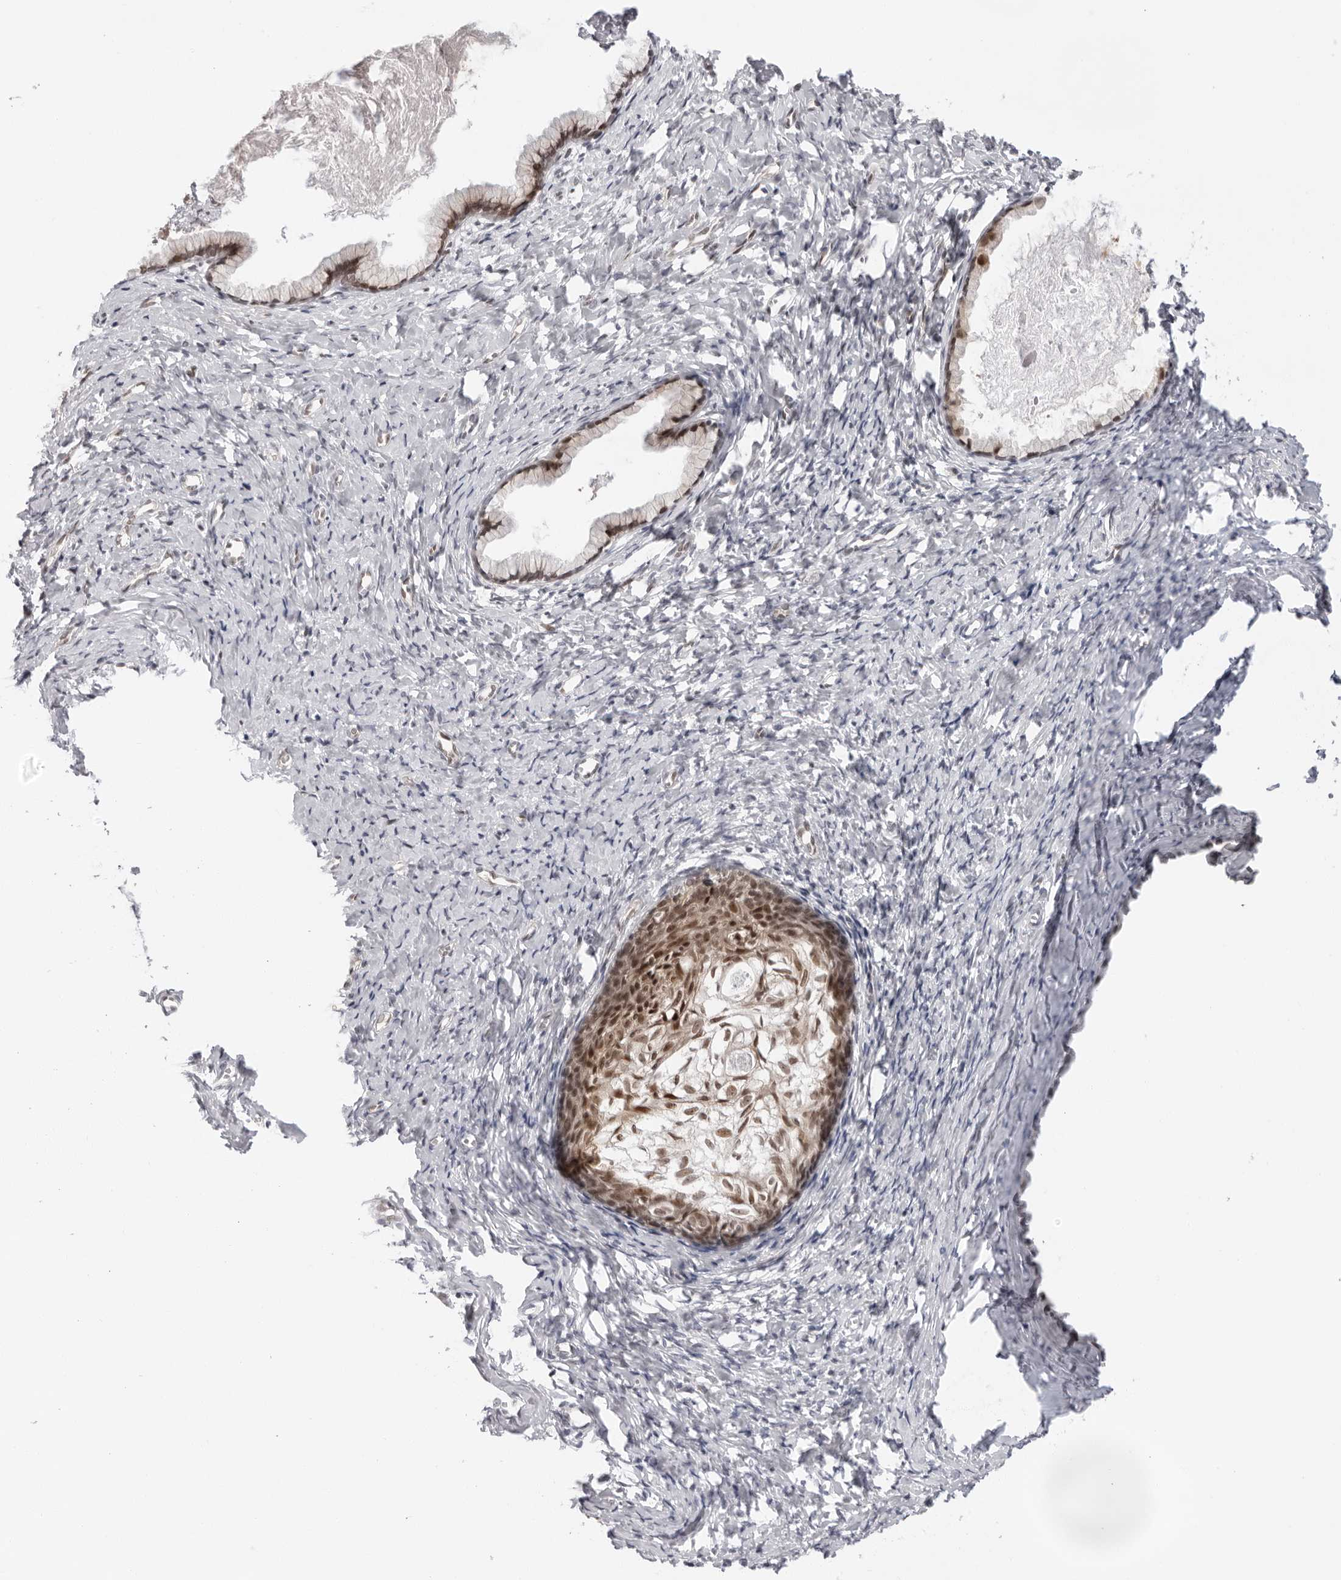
{"staining": {"intensity": "moderate", "quantity": ">75%", "location": "nuclear"}, "tissue": "cervix", "cell_type": "Glandular cells", "image_type": "normal", "snomed": [{"axis": "morphology", "description": "Normal tissue, NOS"}, {"axis": "topography", "description": "Cervix"}], "caption": "Cervix was stained to show a protein in brown. There is medium levels of moderate nuclear staining in approximately >75% of glandular cells. (DAB (3,3'-diaminobenzidine) = brown stain, brightfield microscopy at high magnification).", "gene": "ITGB3BP", "patient": {"sex": "female", "age": 75}}